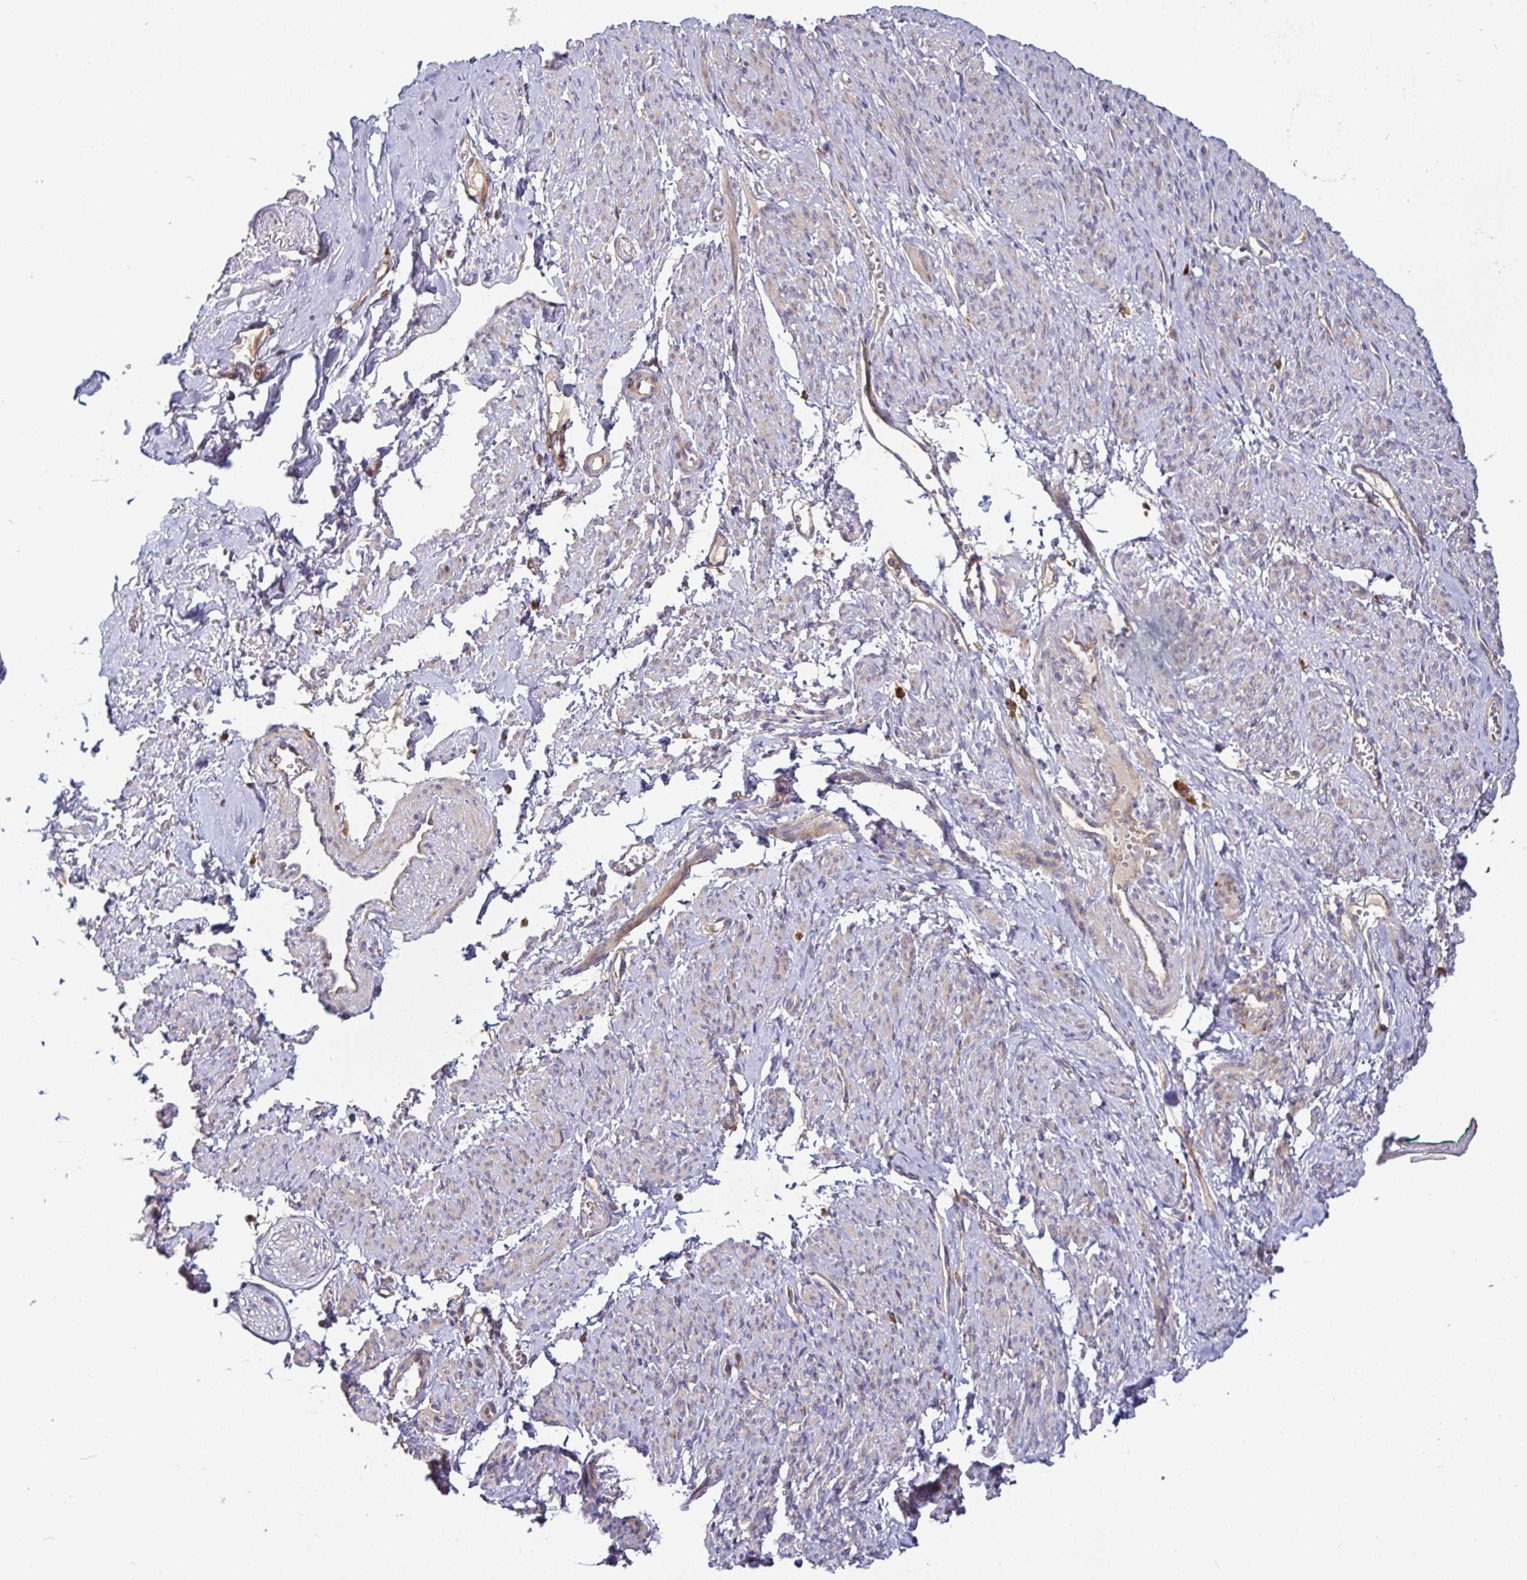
{"staining": {"intensity": "weak", "quantity": "25%-75%", "location": "cytoplasmic/membranous"}, "tissue": "smooth muscle", "cell_type": "Smooth muscle cells", "image_type": "normal", "snomed": [{"axis": "morphology", "description": "Normal tissue, NOS"}, {"axis": "topography", "description": "Smooth muscle"}], "caption": "The photomicrograph demonstrates staining of benign smooth muscle, revealing weak cytoplasmic/membranous protein staining (brown color) within smooth muscle cells.", "gene": "SNX8", "patient": {"sex": "female", "age": 65}}